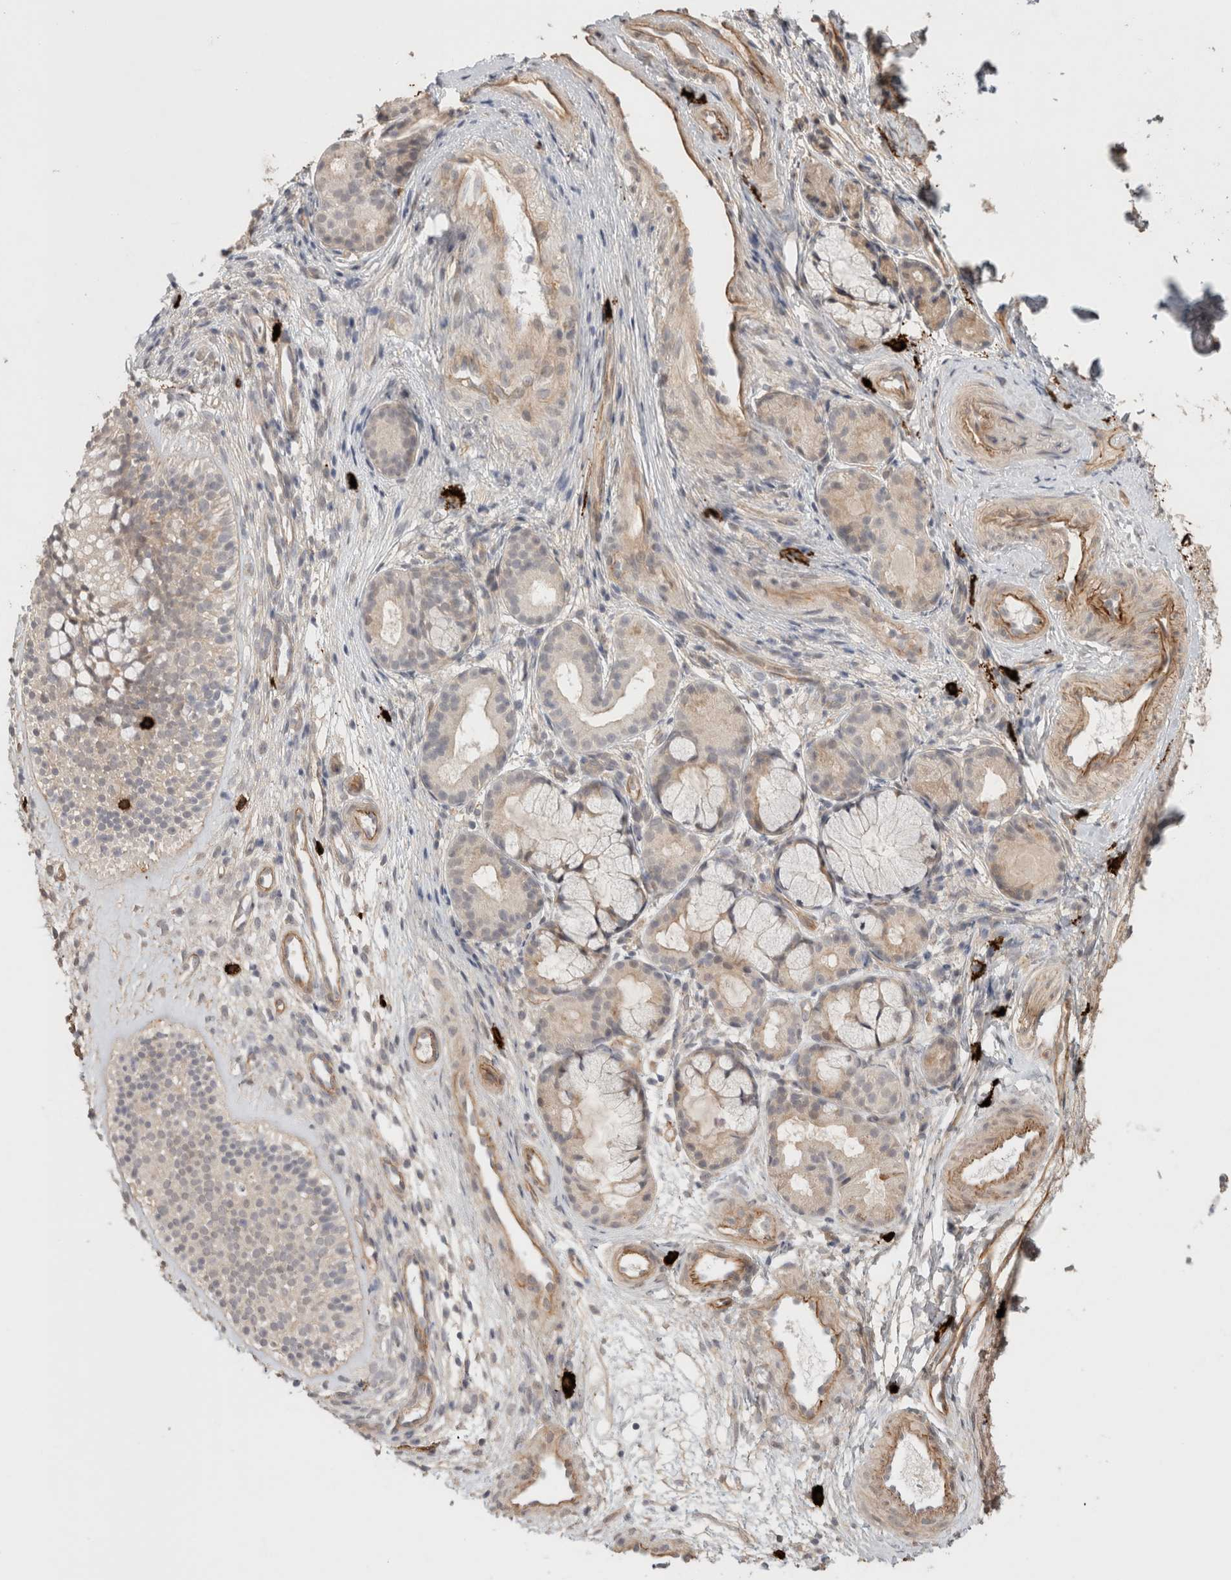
{"staining": {"intensity": "weak", "quantity": ">75%", "location": "cytoplasmic/membranous"}, "tissue": "nasopharynx", "cell_type": "Respiratory epithelial cells", "image_type": "normal", "snomed": [{"axis": "morphology", "description": "Normal tissue, NOS"}, {"axis": "morphology", "description": "Inflammation, NOS"}, {"axis": "topography", "description": "Nasopharynx"}], "caption": "Immunohistochemical staining of benign human nasopharynx shows low levels of weak cytoplasmic/membranous positivity in approximately >75% of respiratory epithelial cells.", "gene": "HSPG2", "patient": {"sex": "female", "age": 19}}